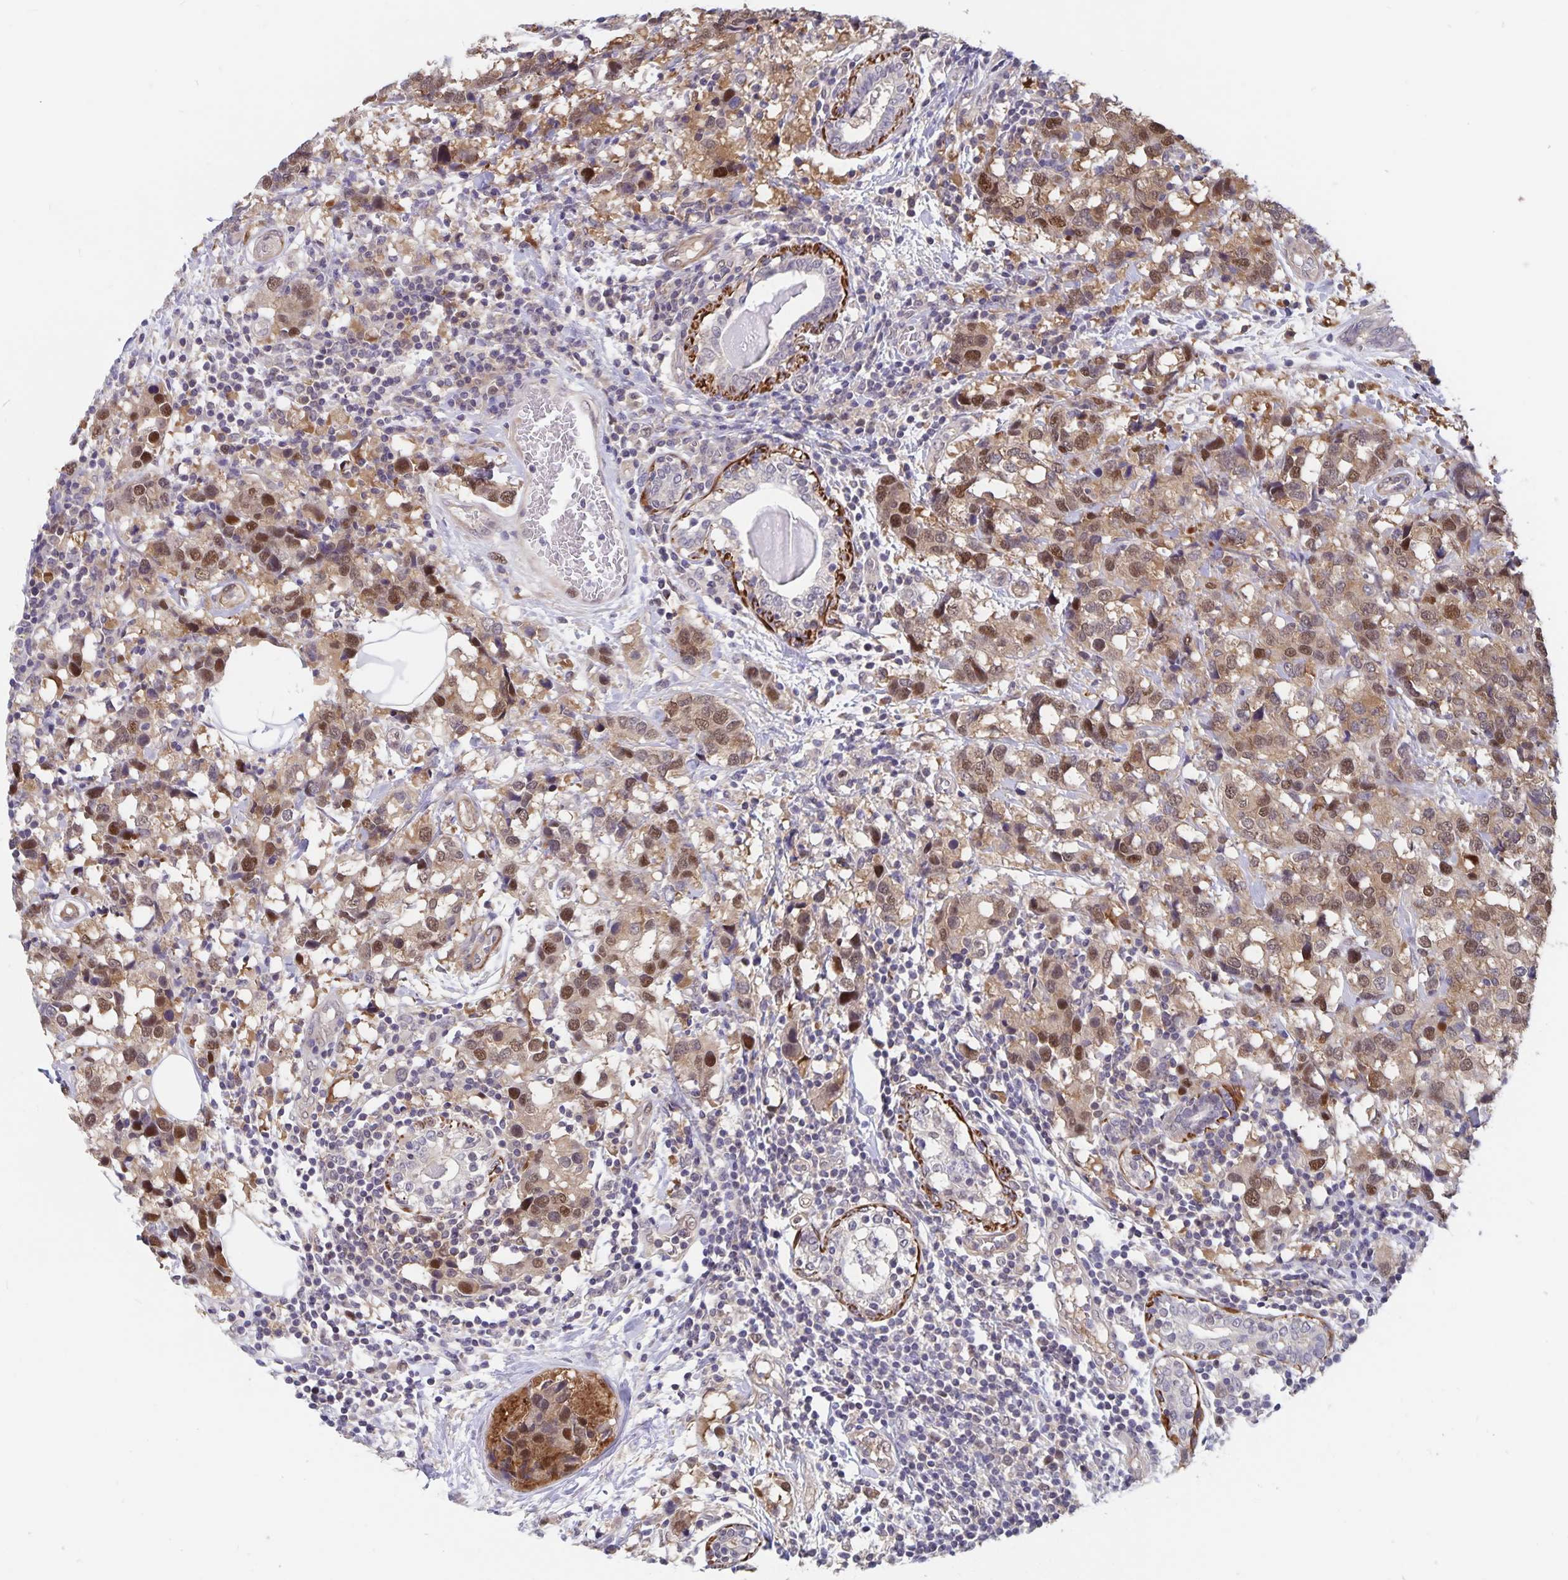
{"staining": {"intensity": "moderate", "quantity": ">75%", "location": "cytoplasmic/membranous,nuclear"}, "tissue": "breast cancer", "cell_type": "Tumor cells", "image_type": "cancer", "snomed": [{"axis": "morphology", "description": "Lobular carcinoma"}, {"axis": "topography", "description": "Breast"}], "caption": "Human lobular carcinoma (breast) stained with a brown dye reveals moderate cytoplasmic/membranous and nuclear positive expression in approximately >75% of tumor cells.", "gene": "BAG6", "patient": {"sex": "female", "age": 59}}